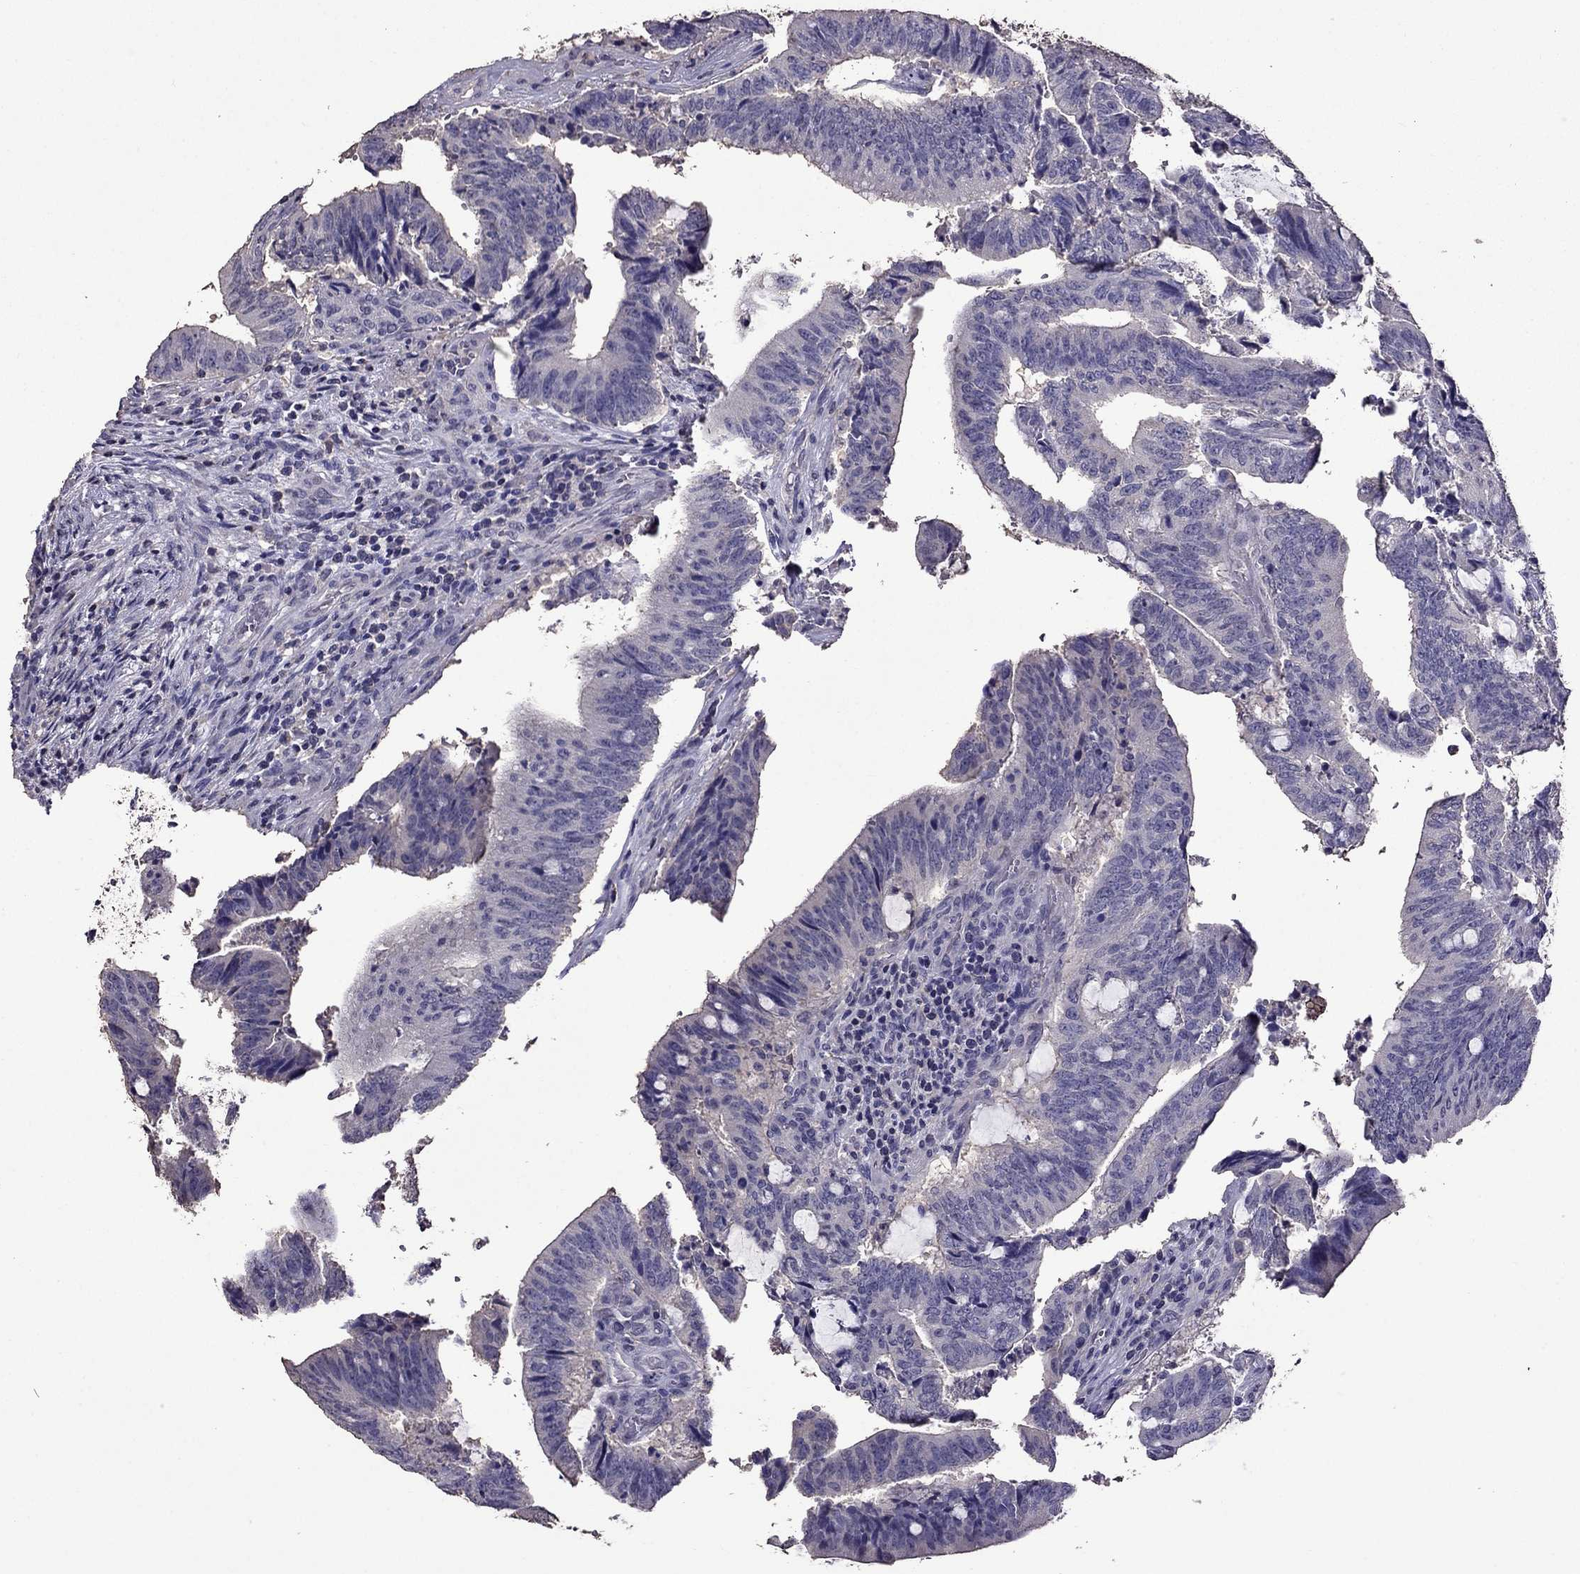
{"staining": {"intensity": "negative", "quantity": "none", "location": "none"}, "tissue": "colorectal cancer", "cell_type": "Tumor cells", "image_type": "cancer", "snomed": [{"axis": "morphology", "description": "Adenocarcinoma, NOS"}, {"axis": "topography", "description": "Colon"}], "caption": "This is an immunohistochemistry photomicrograph of adenocarcinoma (colorectal). There is no positivity in tumor cells.", "gene": "NKX3-1", "patient": {"sex": "female", "age": 43}}